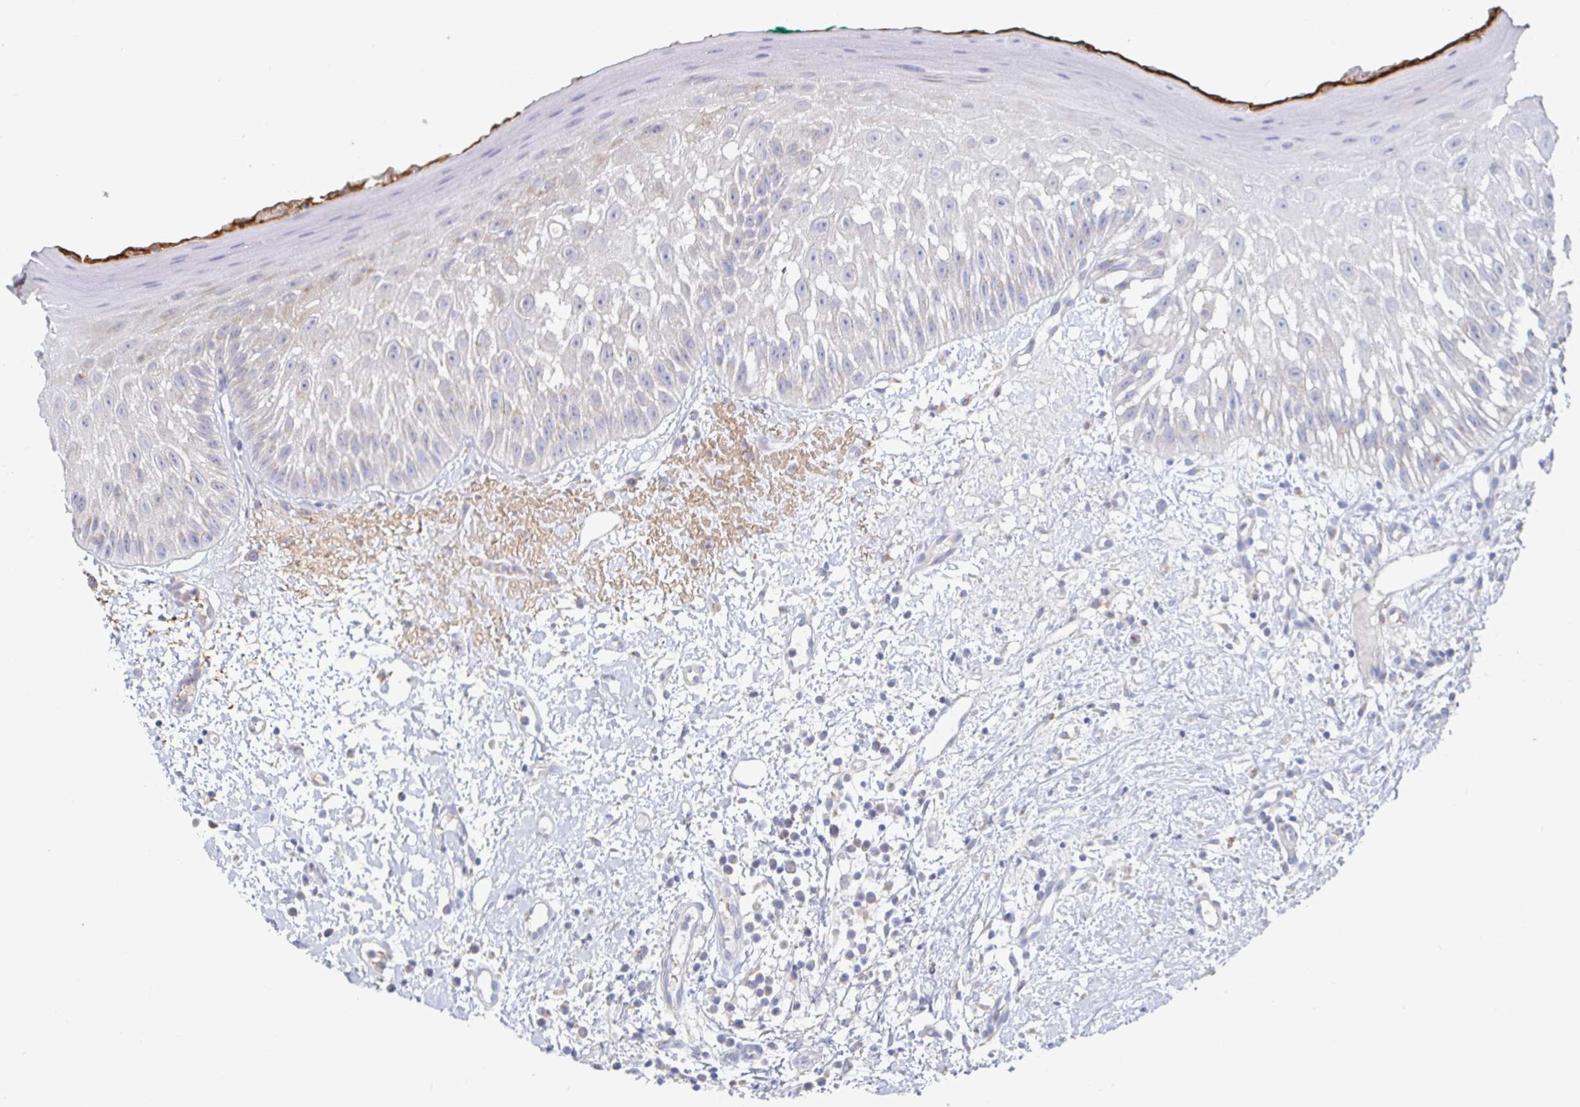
{"staining": {"intensity": "negative", "quantity": "none", "location": "none"}, "tissue": "oral mucosa", "cell_type": "Squamous epithelial cells", "image_type": "normal", "snomed": [{"axis": "morphology", "description": "Normal tissue, NOS"}, {"axis": "topography", "description": "Oral tissue"}, {"axis": "topography", "description": "Tounge, NOS"}], "caption": "An IHC photomicrograph of unremarkable oral mucosa is shown. There is no staining in squamous epithelial cells of oral mucosa.", "gene": "SPPL3", "patient": {"sex": "male", "age": 83}}